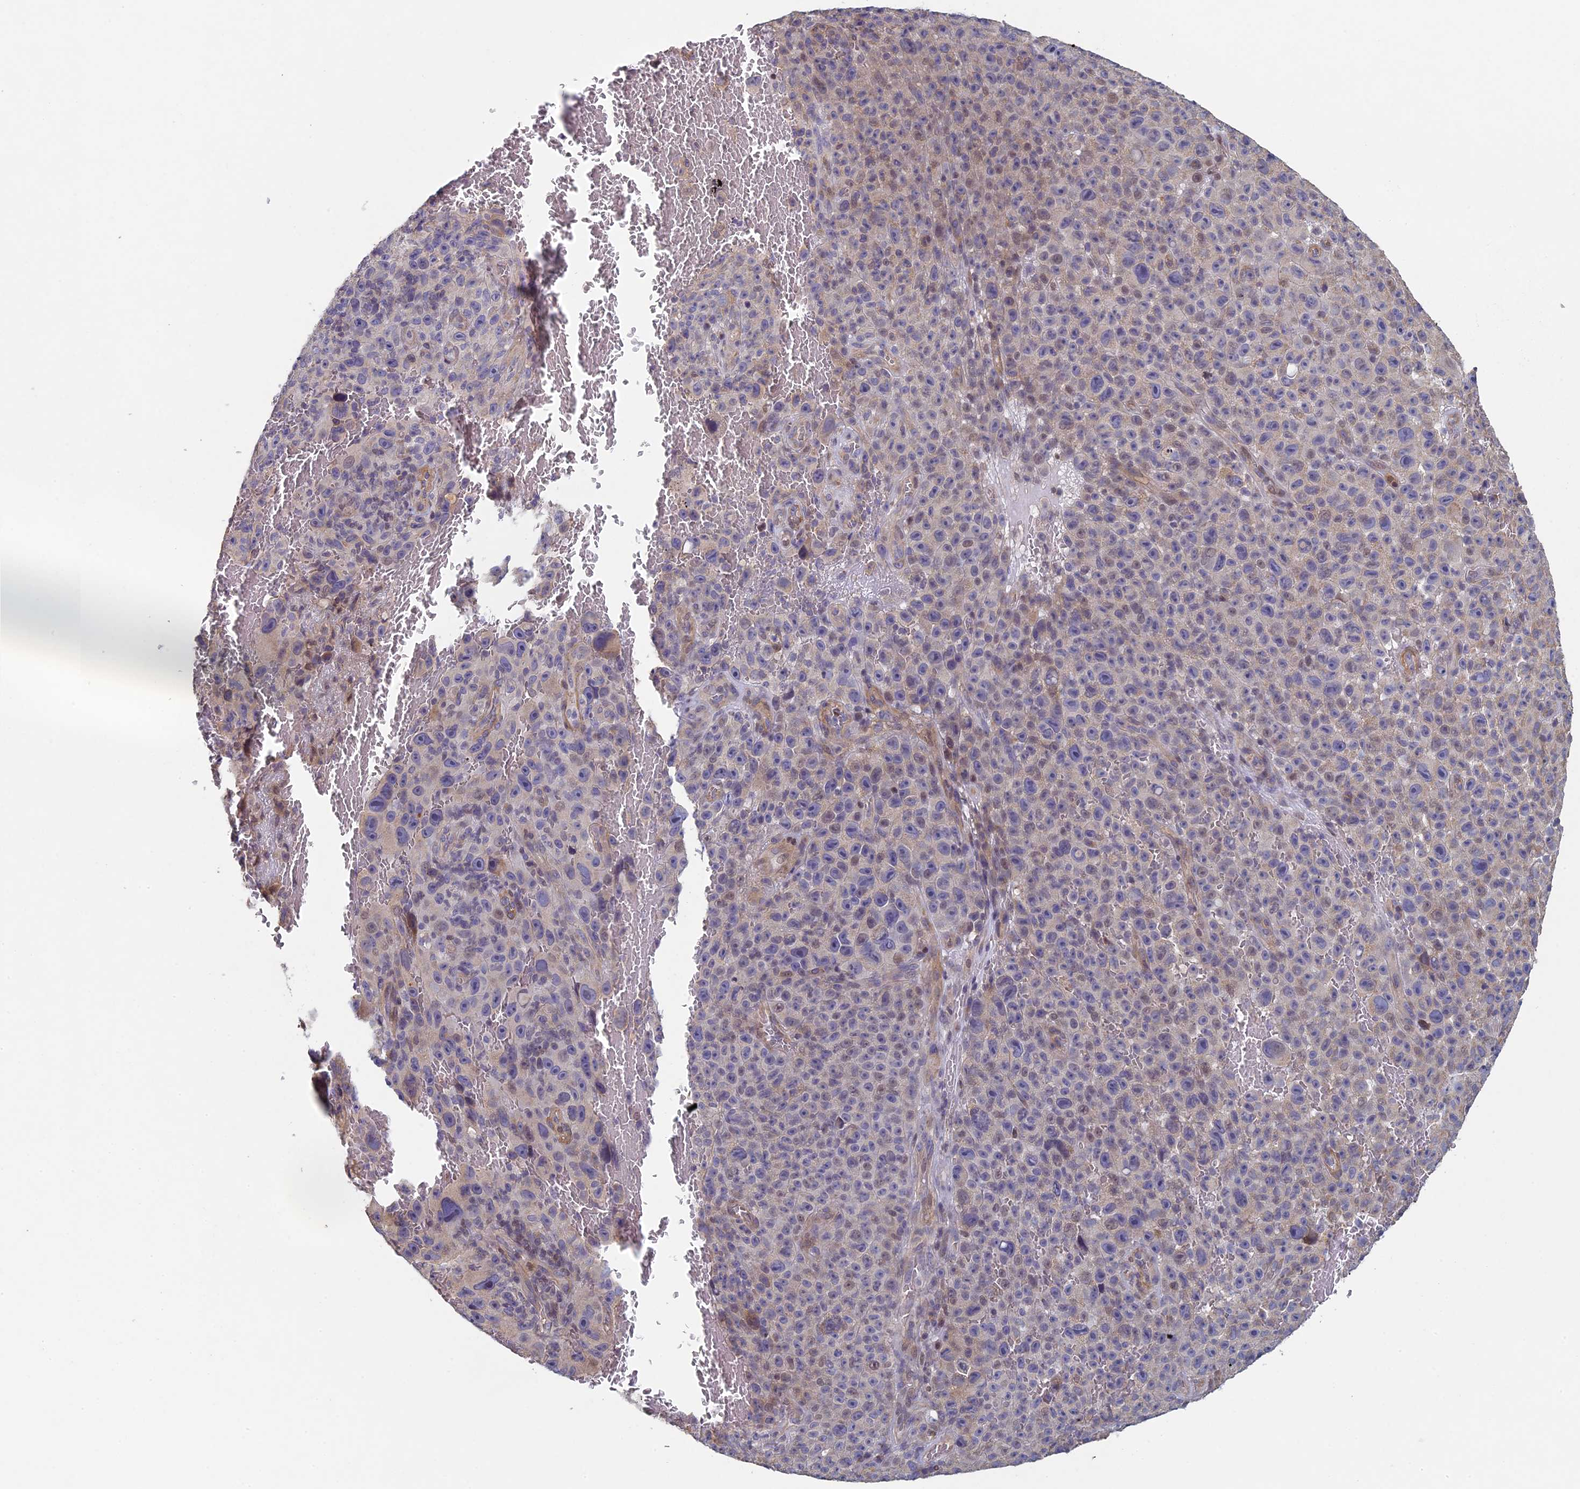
{"staining": {"intensity": "negative", "quantity": "none", "location": "none"}, "tissue": "melanoma", "cell_type": "Tumor cells", "image_type": "cancer", "snomed": [{"axis": "morphology", "description": "Malignant melanoma, NOS"}, {"axis": "topography", "description": "Skin"}], "caption": "Malignant melanoma was stained to show a protein in brown. There is no significant positivity in tumor cells. Nuclei are stained in blue.", "gene": "DIXDC1", "patient": {"sex": "female", "age": 82}}